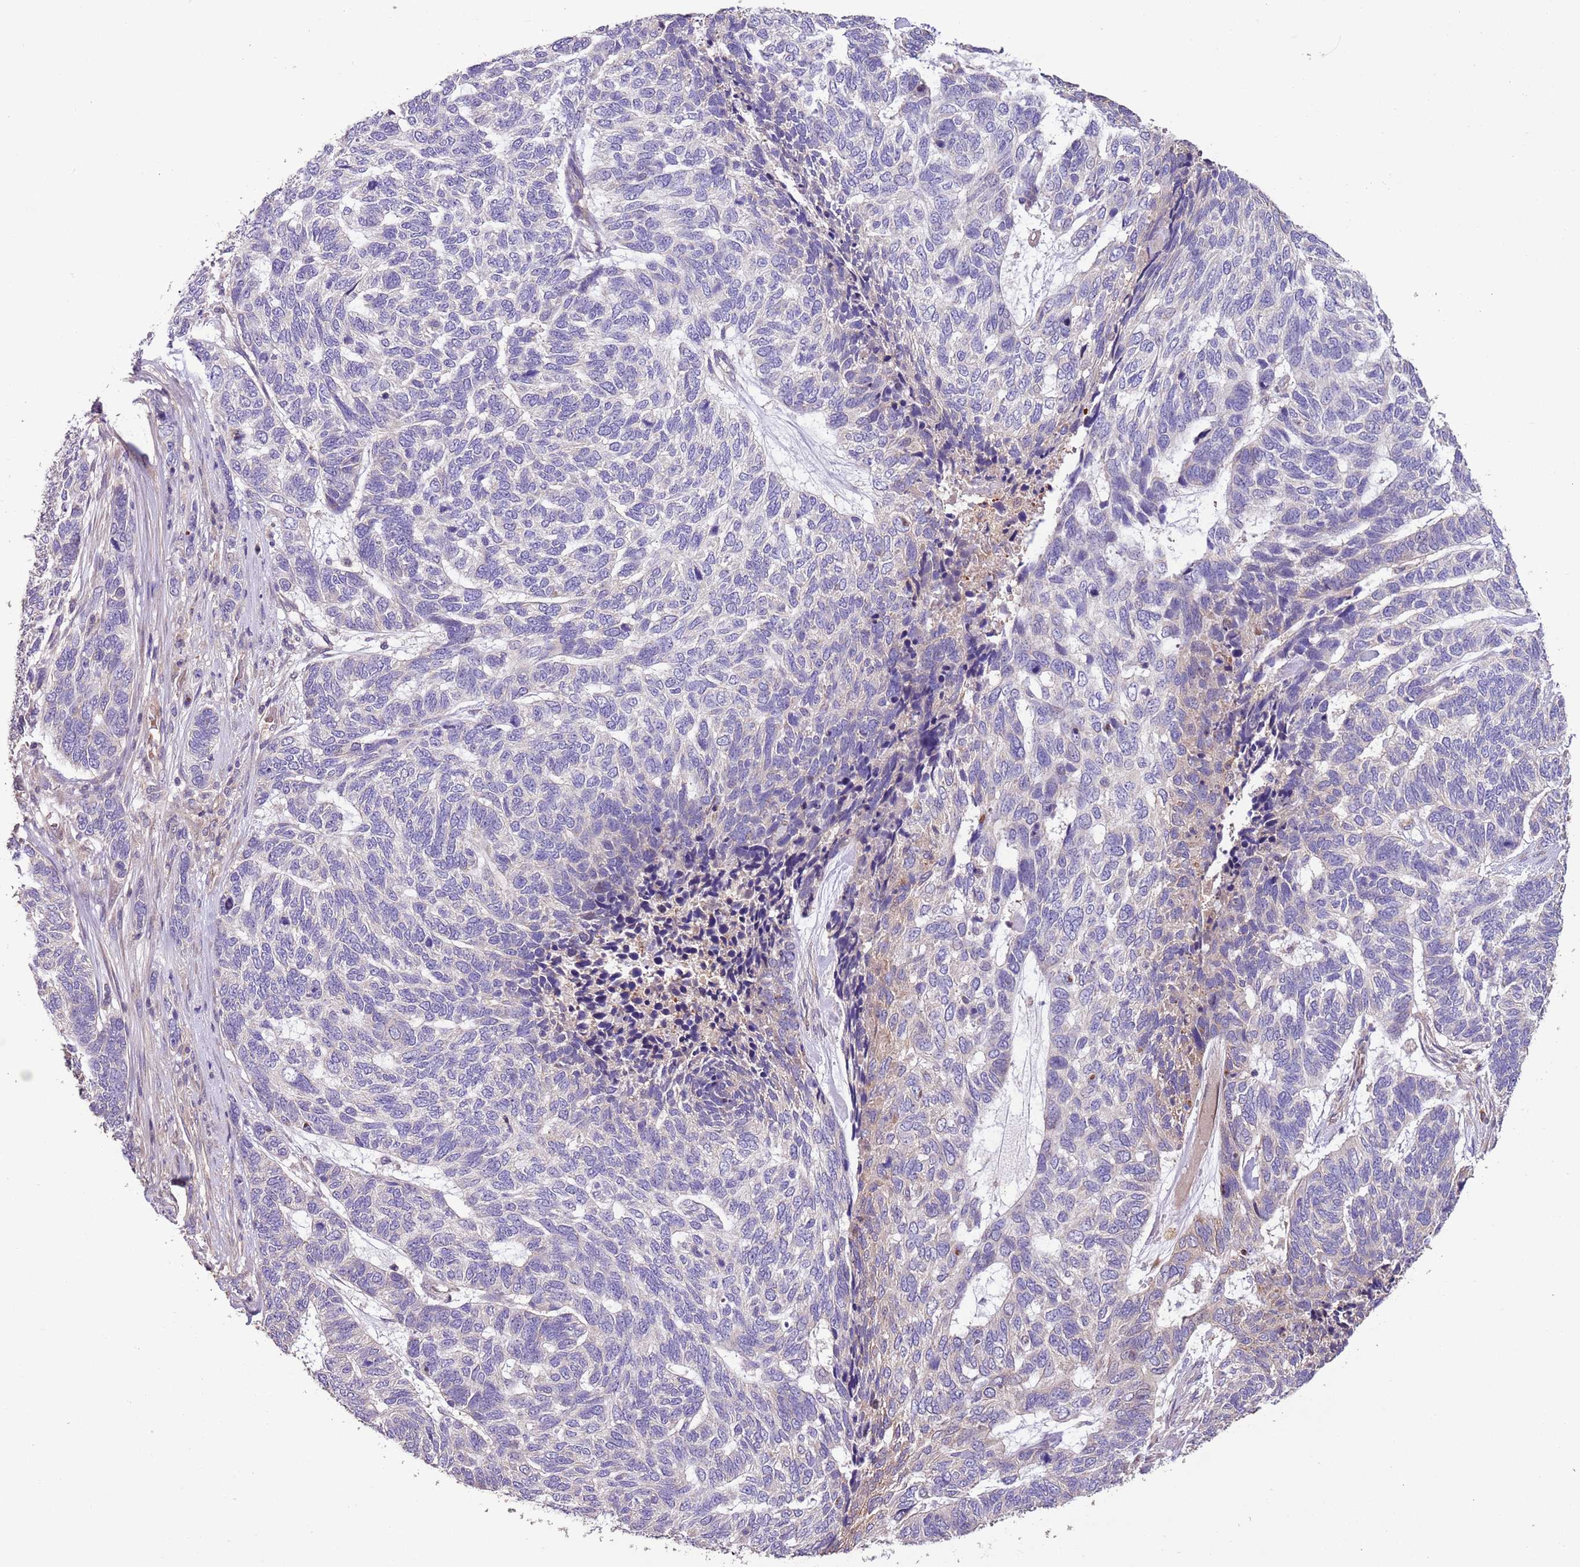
{"staining": {"intensity": "negative", "quantity": "none", "location": "none"}, "tissue": "skin cancer", "cell_type": "Tumor cells", "image_type": "cancer", "snomed": [{"axis": "morphology", "description": "Basal cell carcinoma"}, {"axis": "topography", "description": "Skin"}], "caption": "Human skin cancer (basal cell carcinoma) stained for a protein using immunohistochemistry shows no staining in tumor cells.", "gene": "FAM89B", "patient": {"sex": "female", "age": 65}}